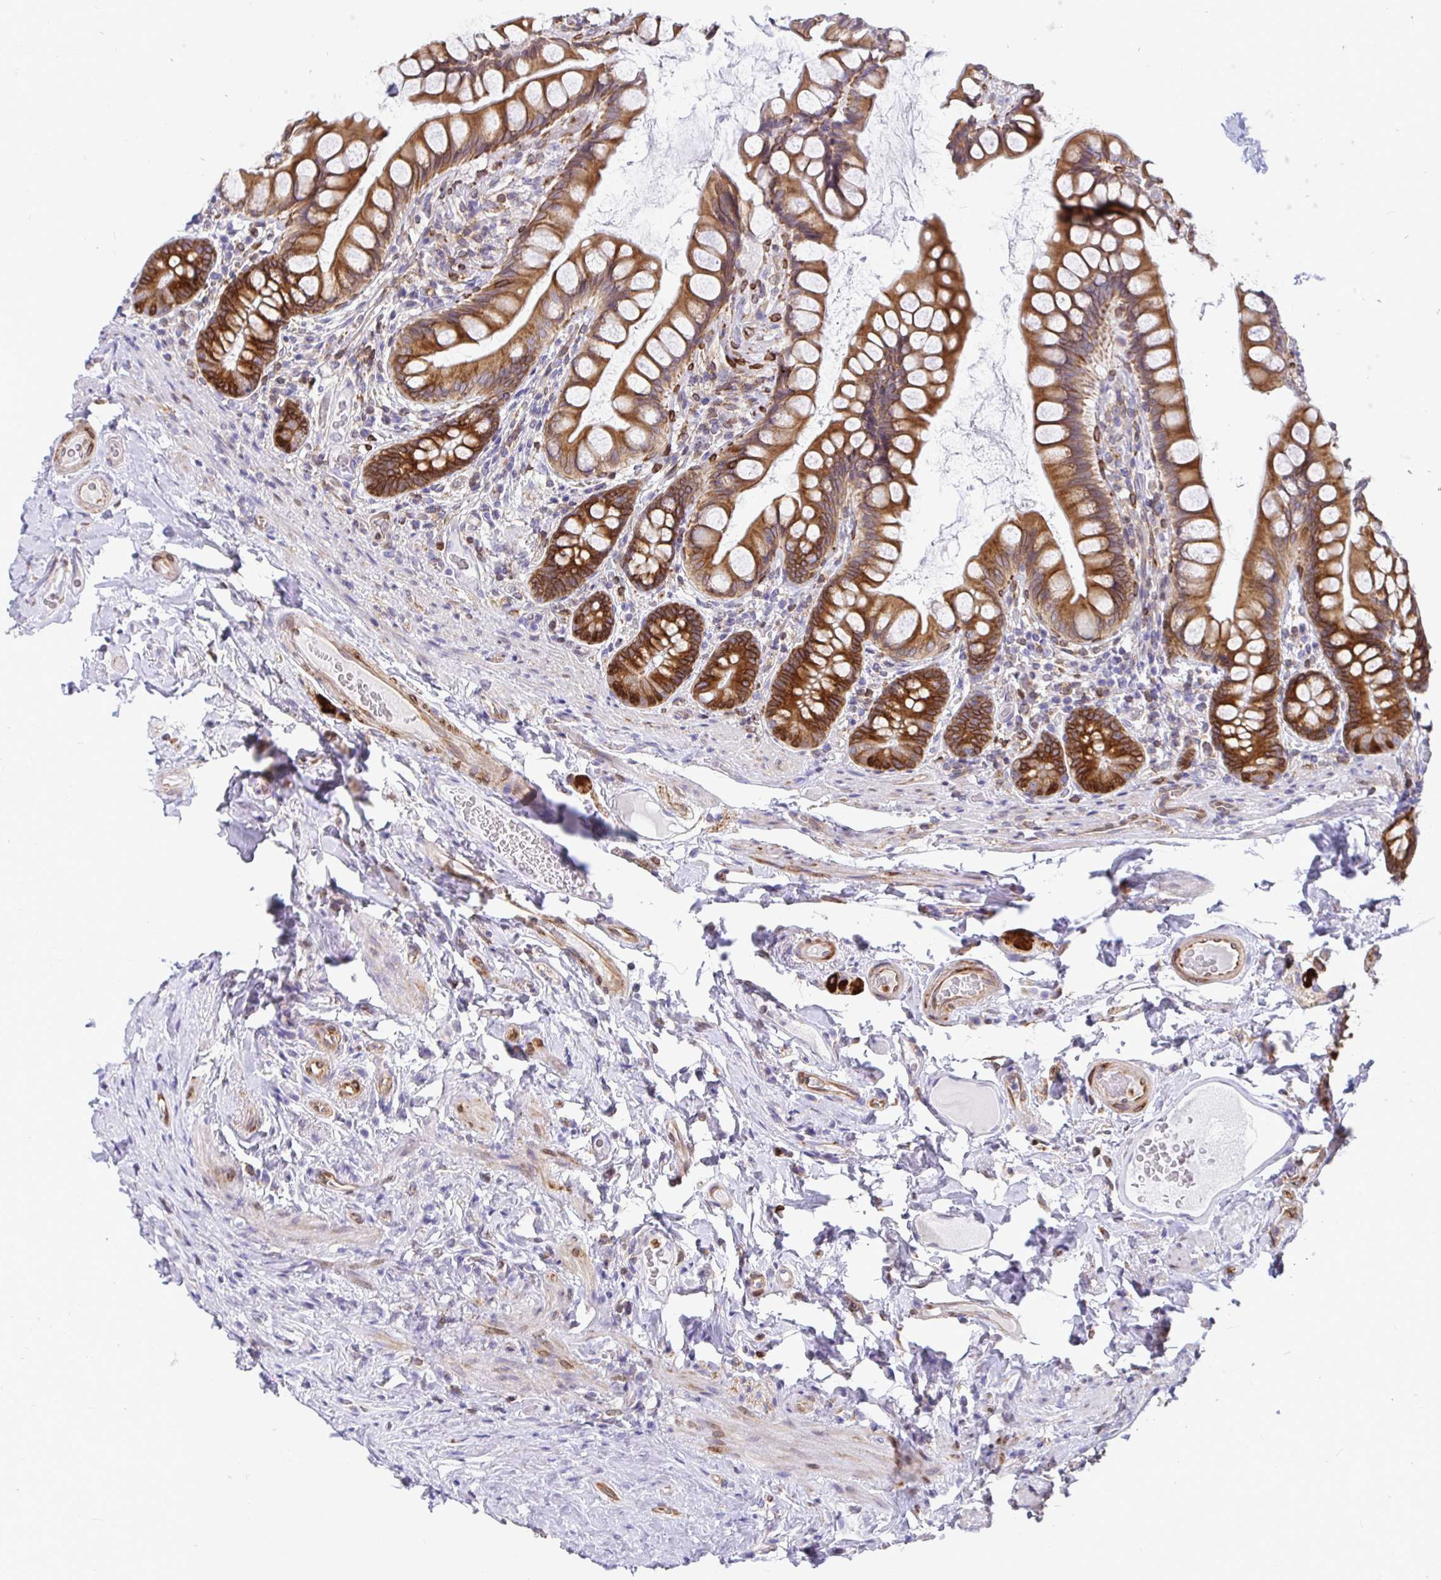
{"staining": {"intensity": "strong", "quantity": ">75%", "location": "cytoplasmic/membranous"}, "tissue": "small intestine", "cell_type": "Glandular cells", "image_type": "normal", "snomed": [{"axis": "morphology", "description": "Normal tissue, NOS"}, {"axis": "topography", "description": "Small intestine"}], "caption": "Immunohistochemical staining of benign human small intestine shows high levels of strong cytoplasmic/membranous staining in about >75% of glandular cells.", "gene": "TP53I11", "patient": {"sex": "male", "age": 70}}